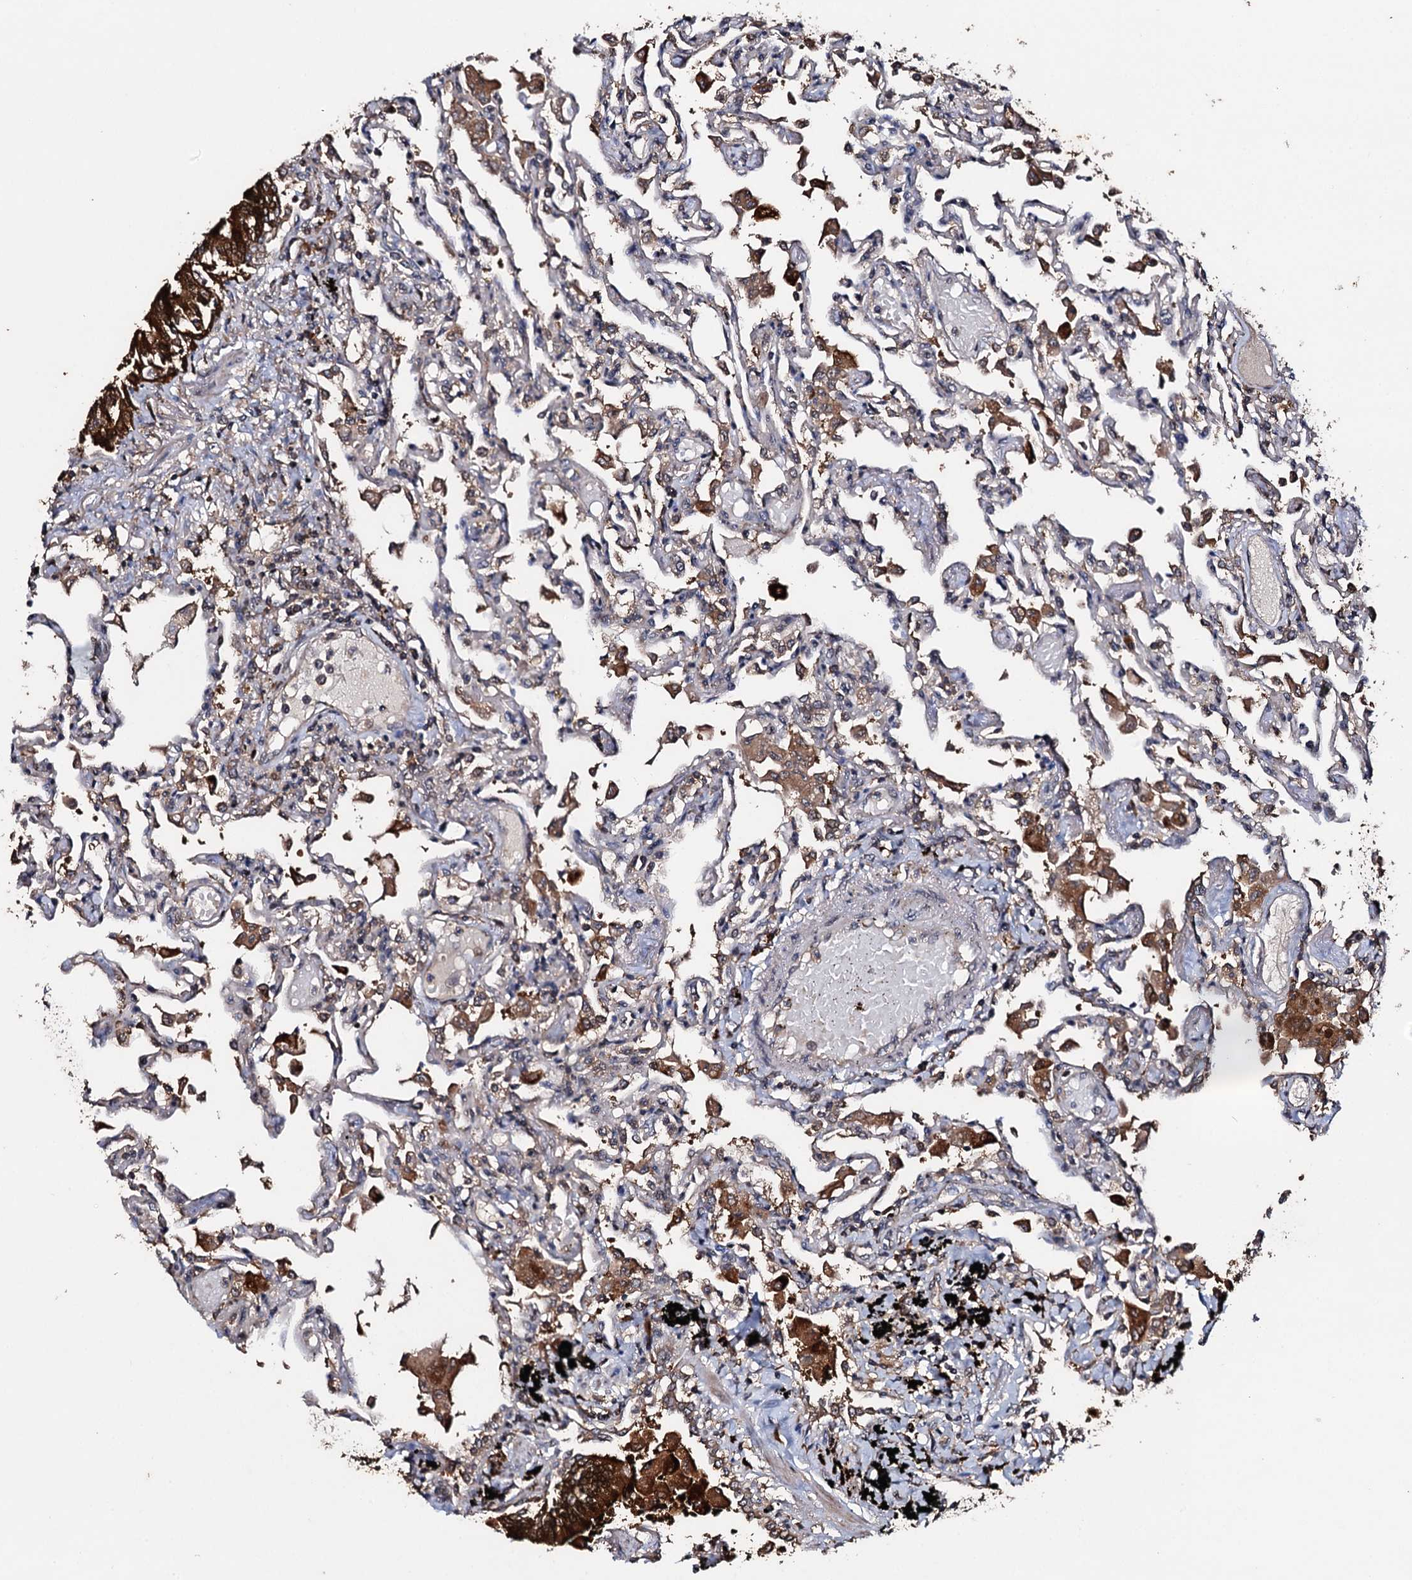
{"staining": {"intensity": "weak", "quantity": "25%-75%", "location": "cytoplasmic/membranous"}, "tissue": "lung", "cell_type": "Alveolar cells", "image_type": "normal", "snomed": [{"axis": "morphology", "description": "Normal tissue, NOS"}, {"axis": "topography", "description": "Bronchus"}, {"axis": "topography", "description": "Lung"}], "caption": "Brown immunohistochemical staining in benign human lung displays weak cytoplasmic/membranous positivity in approximately 25%-75% of alveolar cells.", "gene": "SLC46A3", "patient": {"sex": "female", "age": 49}}